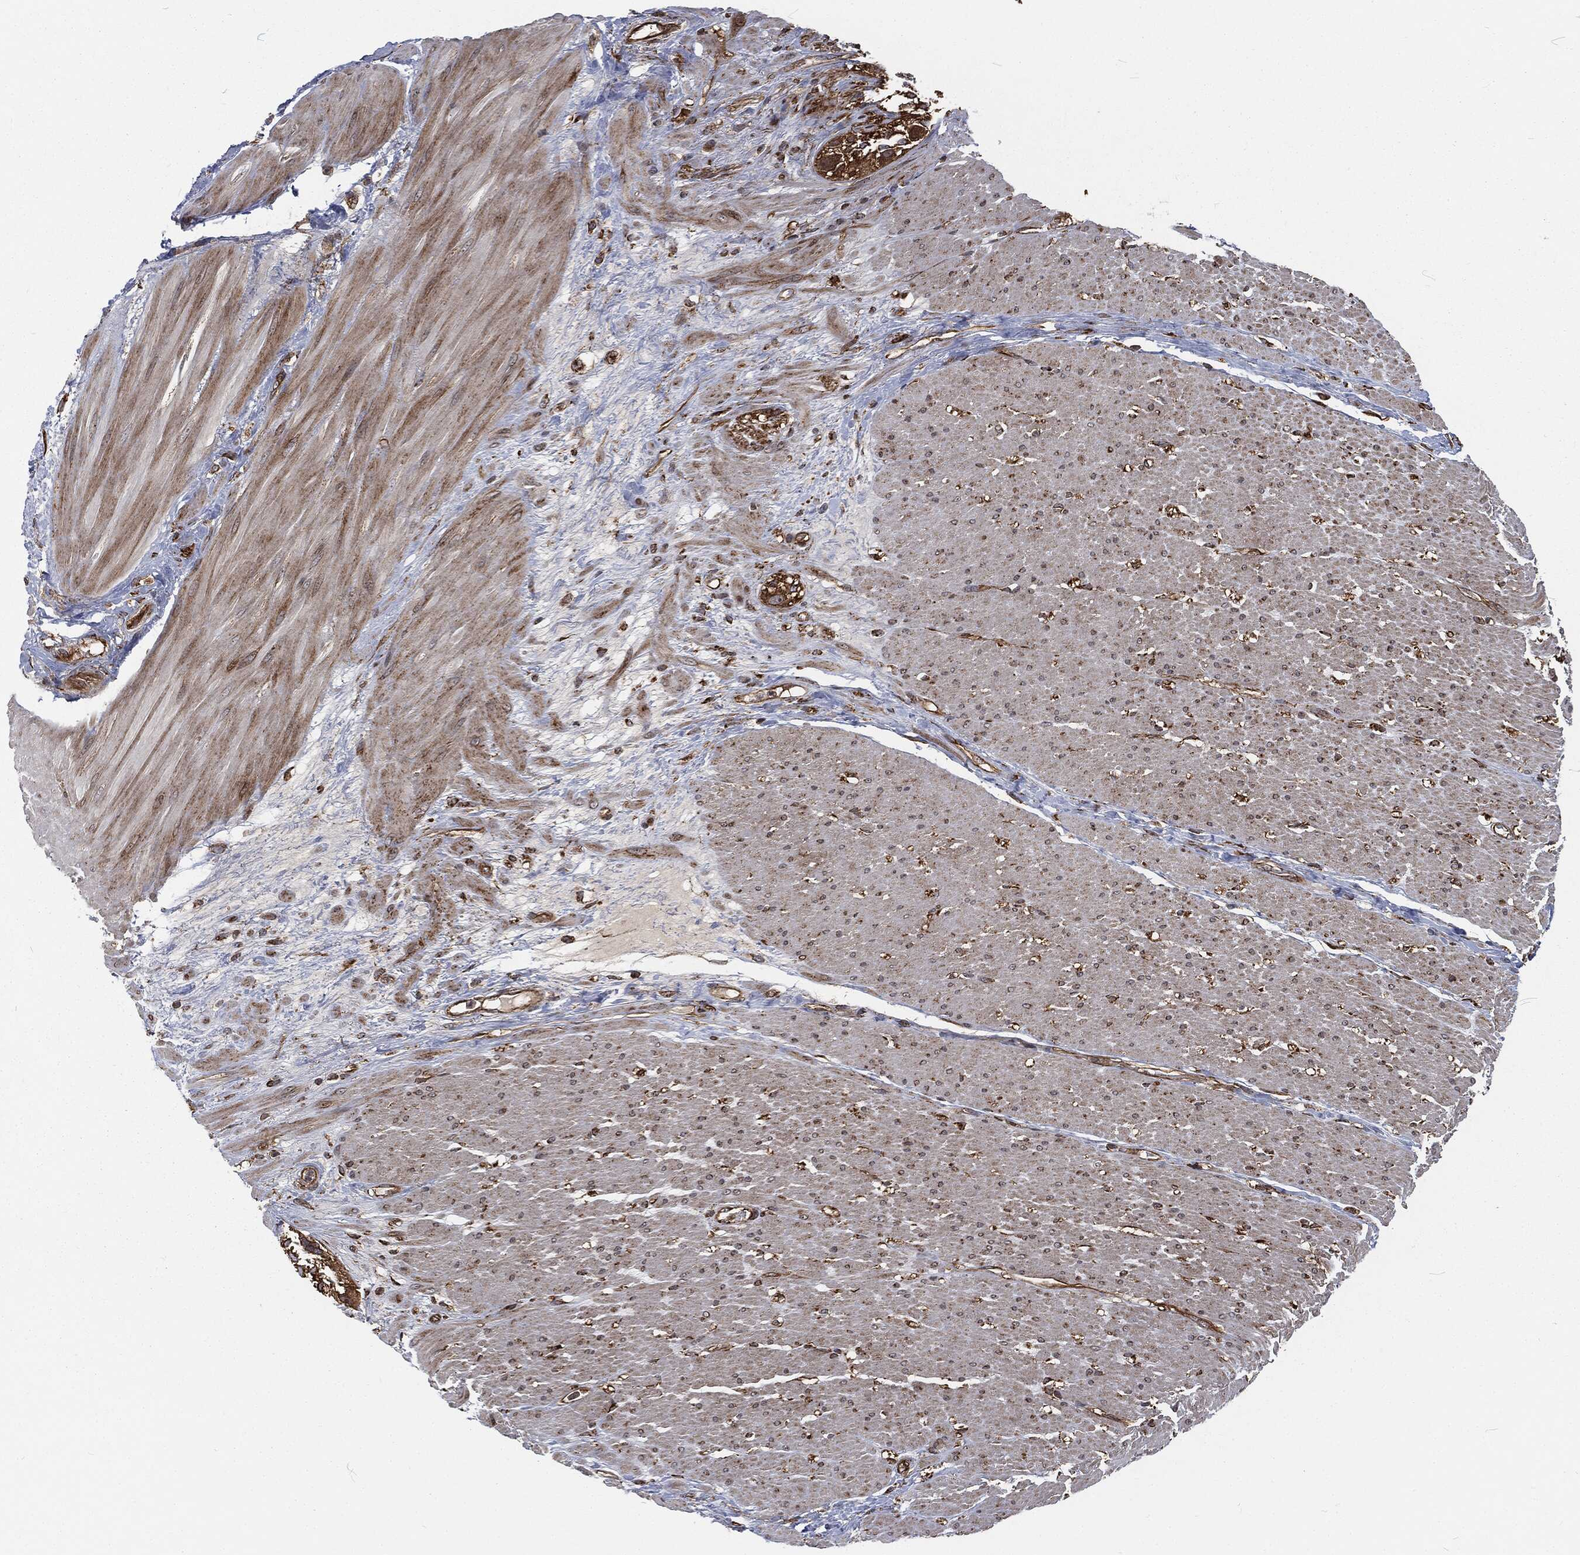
{"staining": {"intensity": "moderate", "quantity": "<25%", "location": "cytoplasmic/membranous"}, "tissue": "smooth muscle", "cell_type": "Smooth muscle cells", "image_type": "normal", "snomed": [{"axis": "morphology", "description": "Normal tissue, NOS"}, {"axis": "topography", "description": "Soft tissue"}, {"axis": "topography", "description": "Smooth muscle"}], "caption": "Protein staining exhibits moderate cytoplasmic/membranous expression in about <25% of smooth muscle cells in normal smooth muscle.", "gene": "RFTN1", "patient": {"sex": "male", "age": 72}}